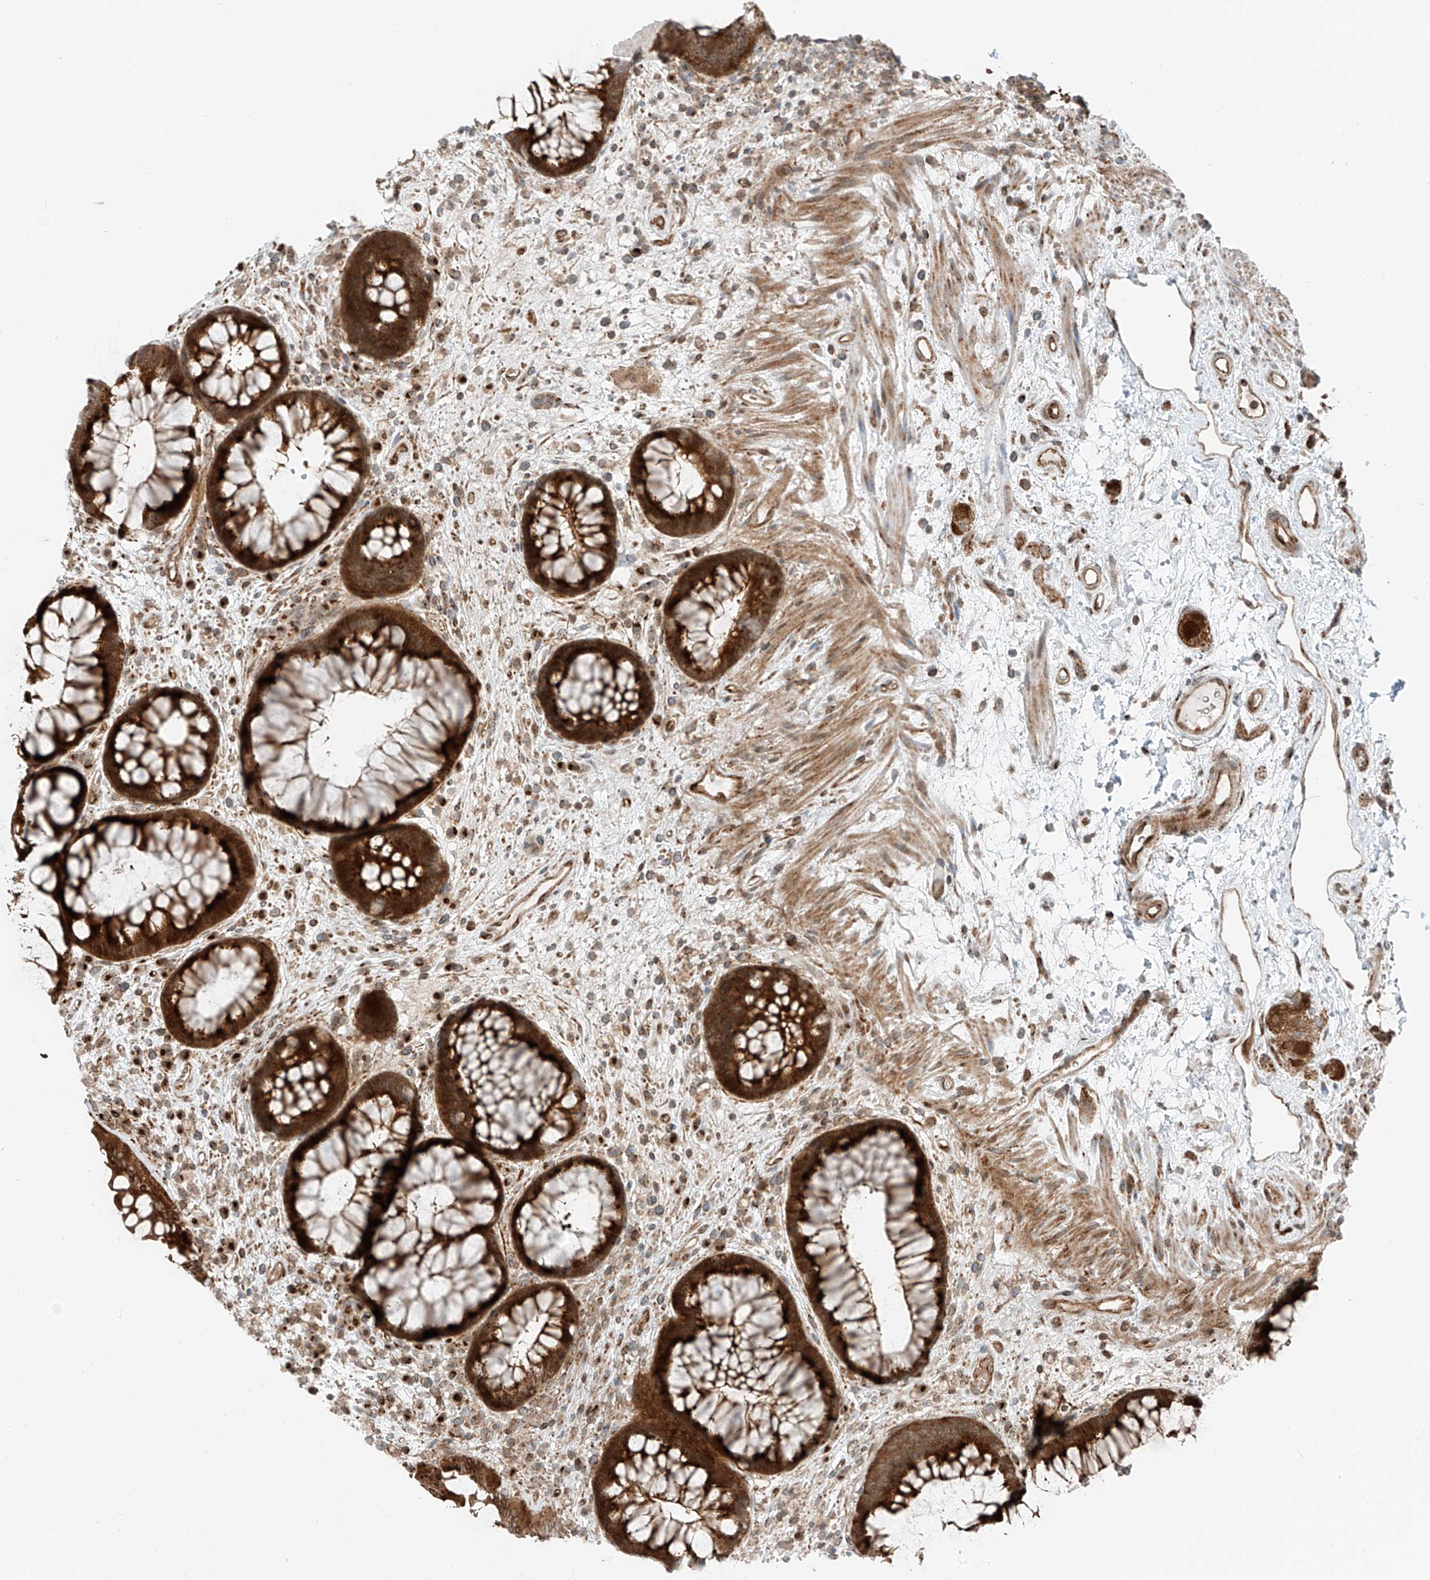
{"staining": {"intensity": "strong", "quantity": ">75%", "location": "cytoplasmic/membranous"}, "tissue": "rectum", "cell_type": "Glandular cells", "image_type": "normal", "snomed": [{"axis": "morphology", "description": "Normal tissue, NOS"}, {"axis": "topography", "description": "Rectum"}], "caption": "Immunohistochemical staining of normal rectum displays strong cytoplasmic/membranous protein expression in about >75% of glandular cells.", "gene": "USP48", "patient": {"sex": "male", "age": 51}}